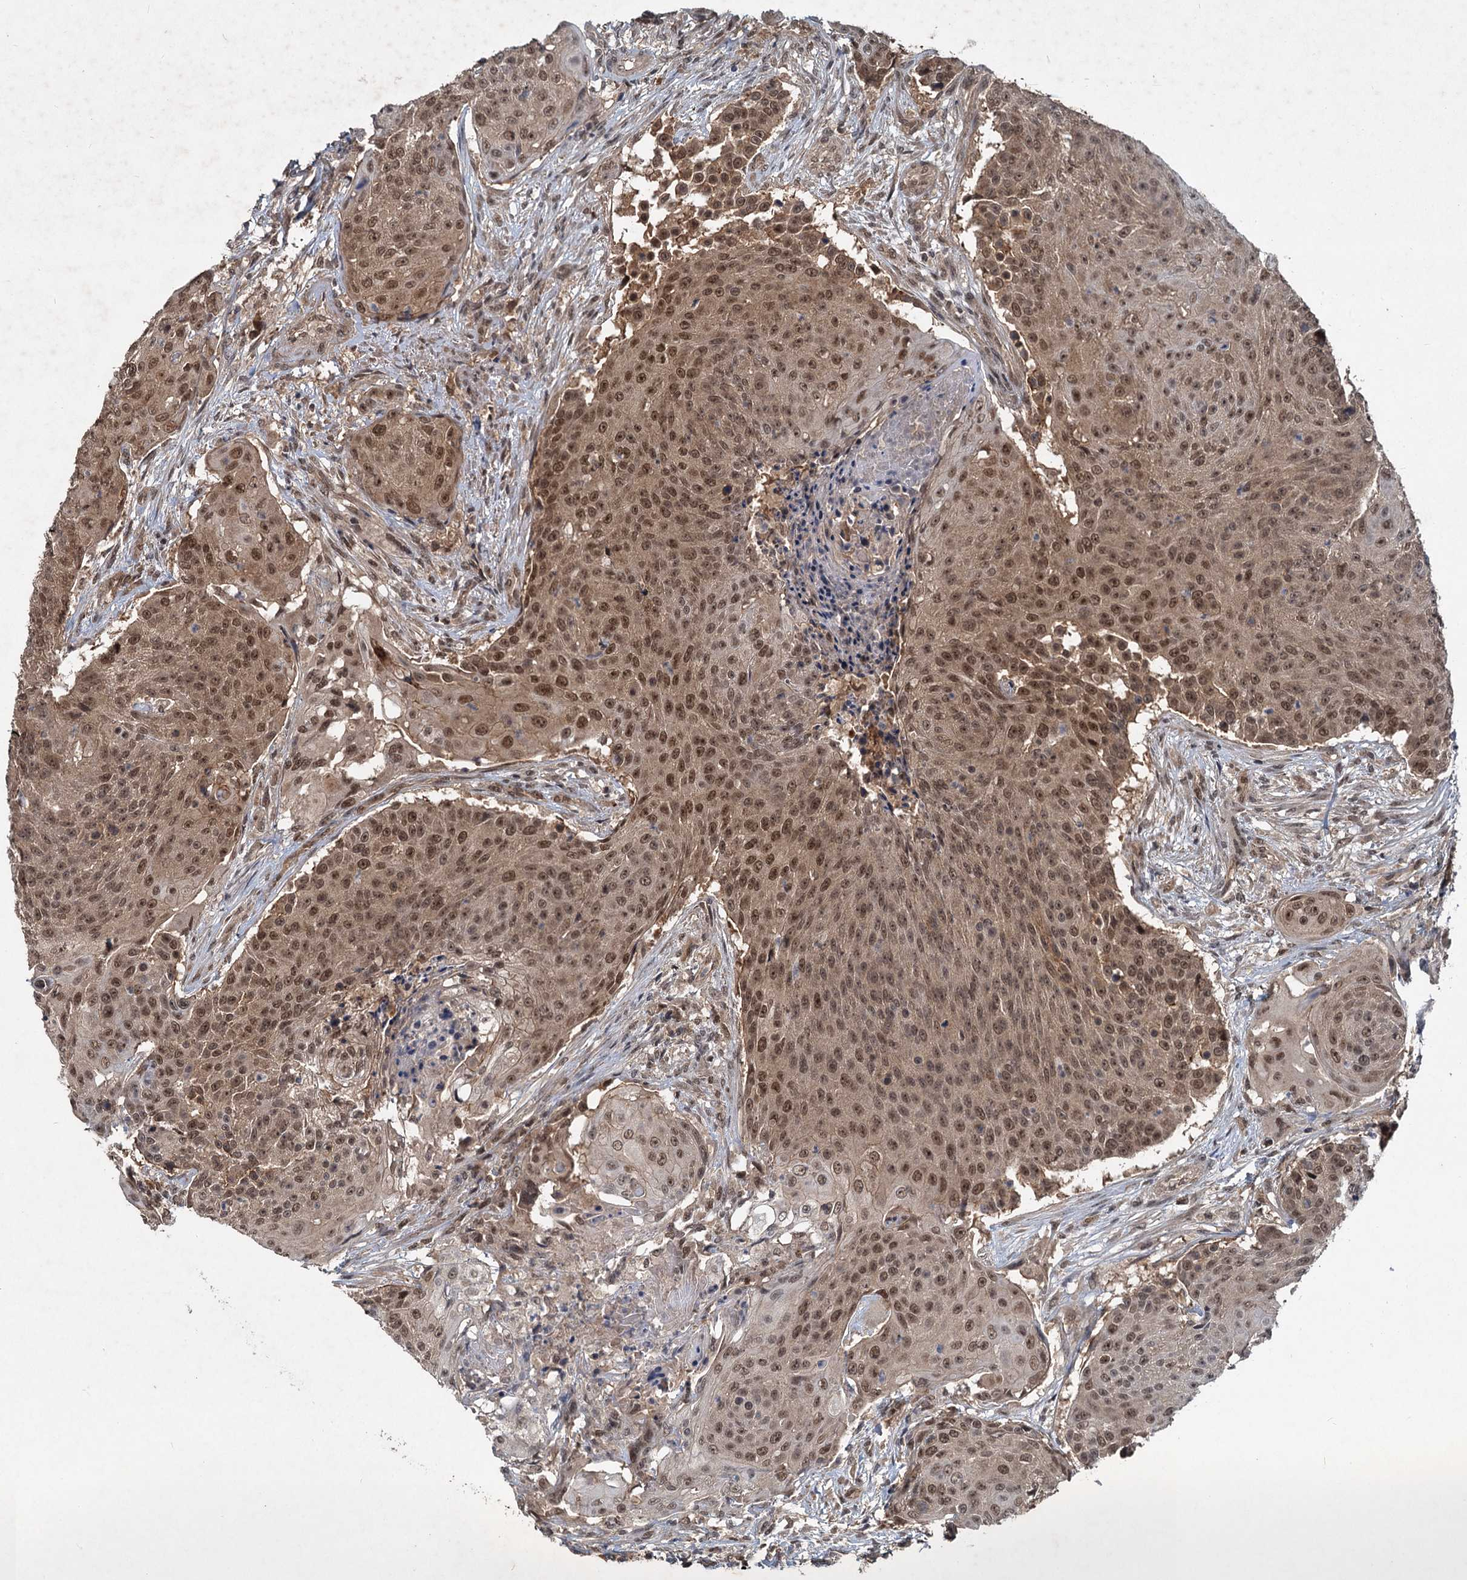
{"staining": {"intensity": "moderate", "quantity": ">75%", "location": "cytoplasmic/membranous,nuclear"}, "tissue": "urothelial cancer", "cell_type": "Tumor cells", "image_type": "cancer", "snomed": [{"axis": "morphology", "description": "Urothelial carcinoma, High grade"}, {"axis": "topography", "description": "Urinary bladder"}], "caption": "High-power microscopy captured an immunohistochemistry micrograph of urothelial carcinoma (high-grade), revealing moderate cytoplasmic/membranous and nuclear staining in about >75% of tumor cells.", "gene": "RITA1", "patient": {"sex": "female", "age": 63}}